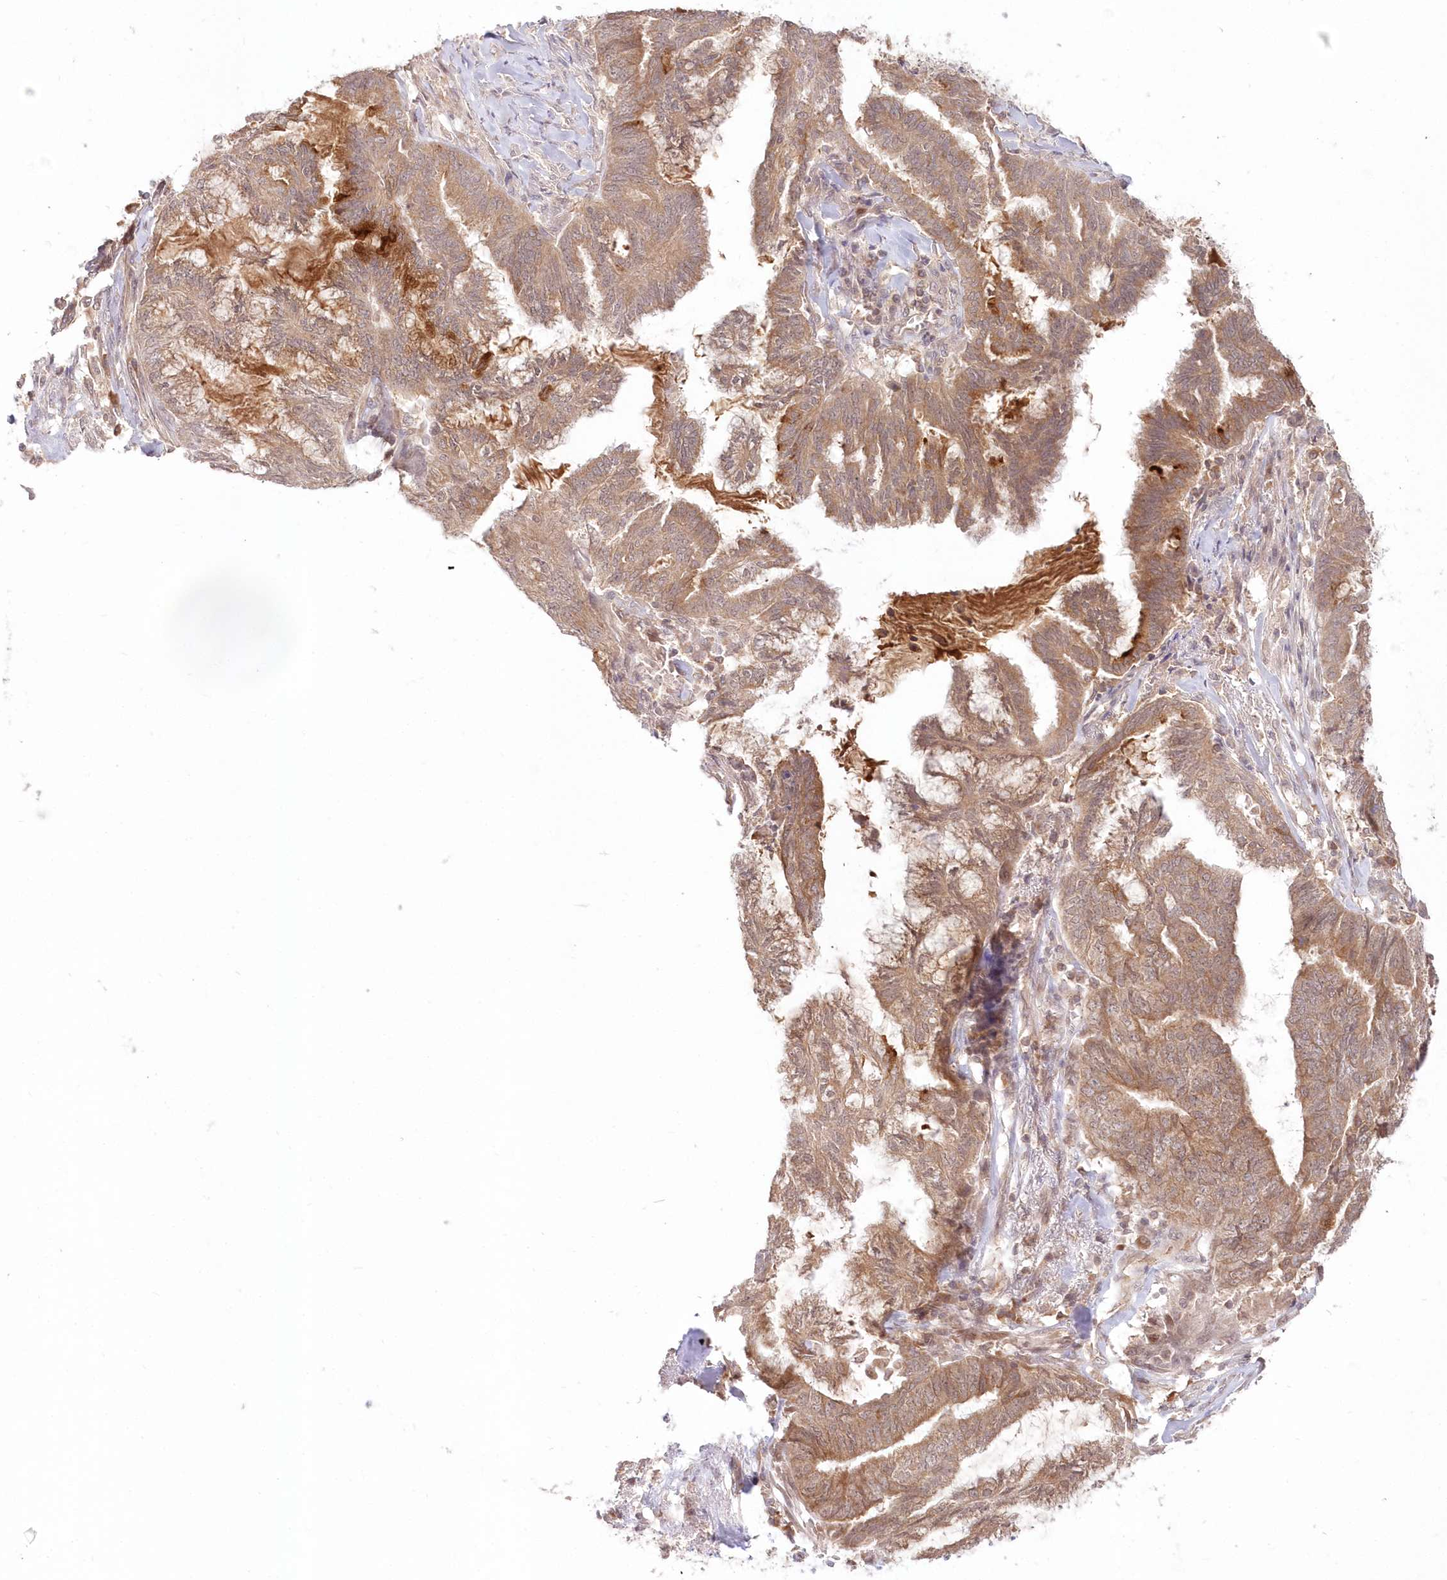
{"staining": {"intensity": "moderate", "quantity": ">75%", "location": "cytoplasmic/membranous"}, "tissue": "endometrial cancer", "cell_type": "Tumor cells", "image_type": "cancer", "snomed": [{"axis": "morphology", "description": "Adenocarcinoma, NOS"}, {"axis": "topography", "description": "Endometrium"}], "caption": "Brown immunohistochemical staining in human endometrial cancer displays moderate cytoplasmic/membranous staining in about >75% of tumor cells. The staining was performed using DAB, with brown indicating positive protein expression. Nuclei are stained blue with hematoxylin.", "gene": "MTMR3", "patient": {"sex": "female", "age": 86}}